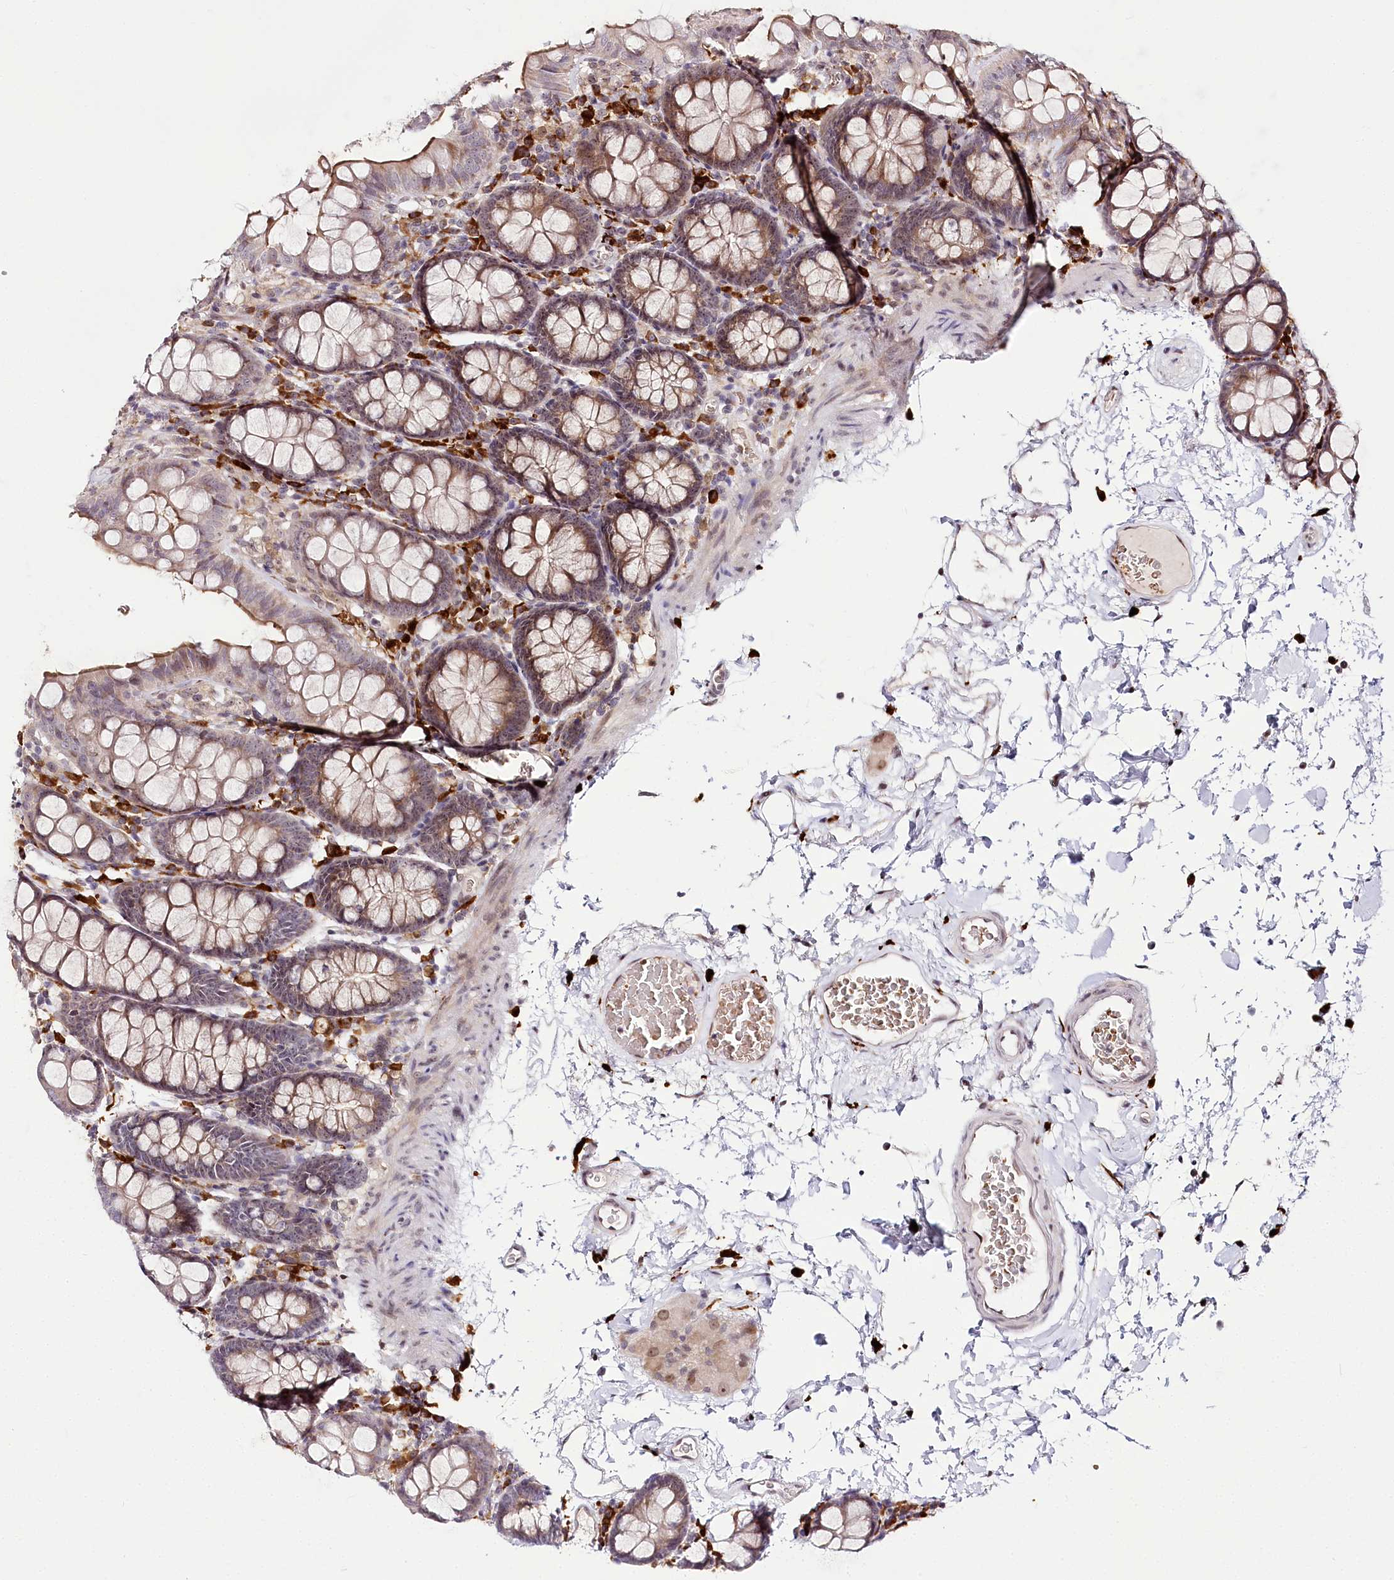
{"staining": {"intensity": "weak", "quantity": "25%-75%", "location": "nuclear"}, "tissue": "colon", "cell_type": "Endothelial cells", "image_type": "normal", "snomed": [{"axis": "morphology", "description": "Normal tissue, NOS"}, {"axis": "topography", "description": "Colon"}], "caption": "Immunohistochemistry histopathology image of unremarkable human colon stained for a protein (brown), which reveals low levels of weak nuclear staining in approximately 25%-75% of endothelial cells.", "gene": "WDR36", "patient": {"sex": "male", "age": 75}}